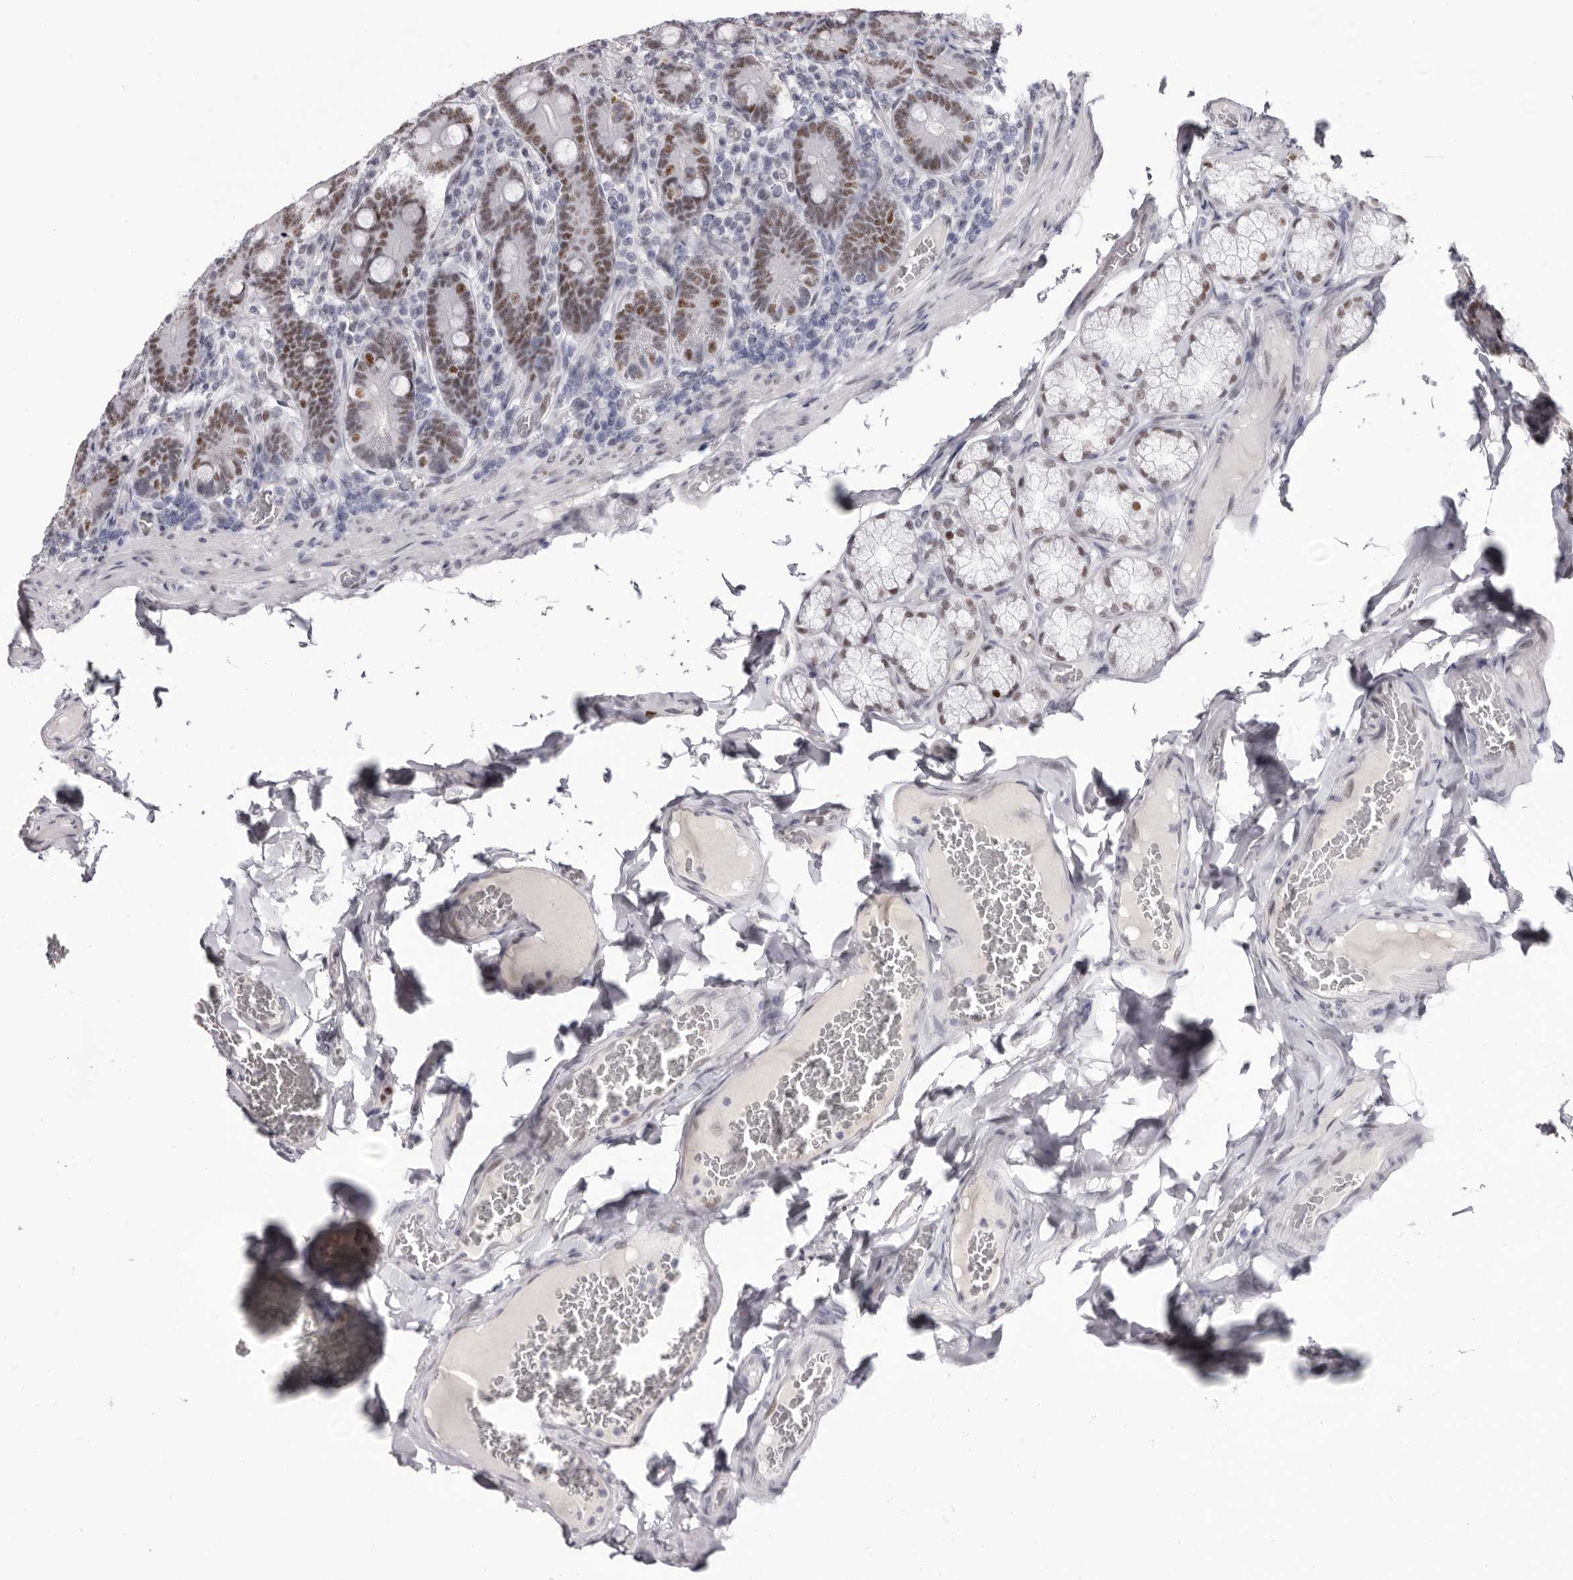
{"staining": {"intensity": "moderate", "quantity": ">75%", "location": "nuclear"}, "tissue": "duodenum", "cell_type": "Glandular cells", "image_type": "normal", "snomed": [{"axis": "morphology", "description": "Normal tissue, NOS"}, {"axis": "topography", "description": "Duodenum"}], "caption": "An image of human duodenum stained for a protein exhibits moderate nuclear brown staining in glandular cells.", "gene": "ZNF326", "patient": {"sex": "female", "age": 62}}